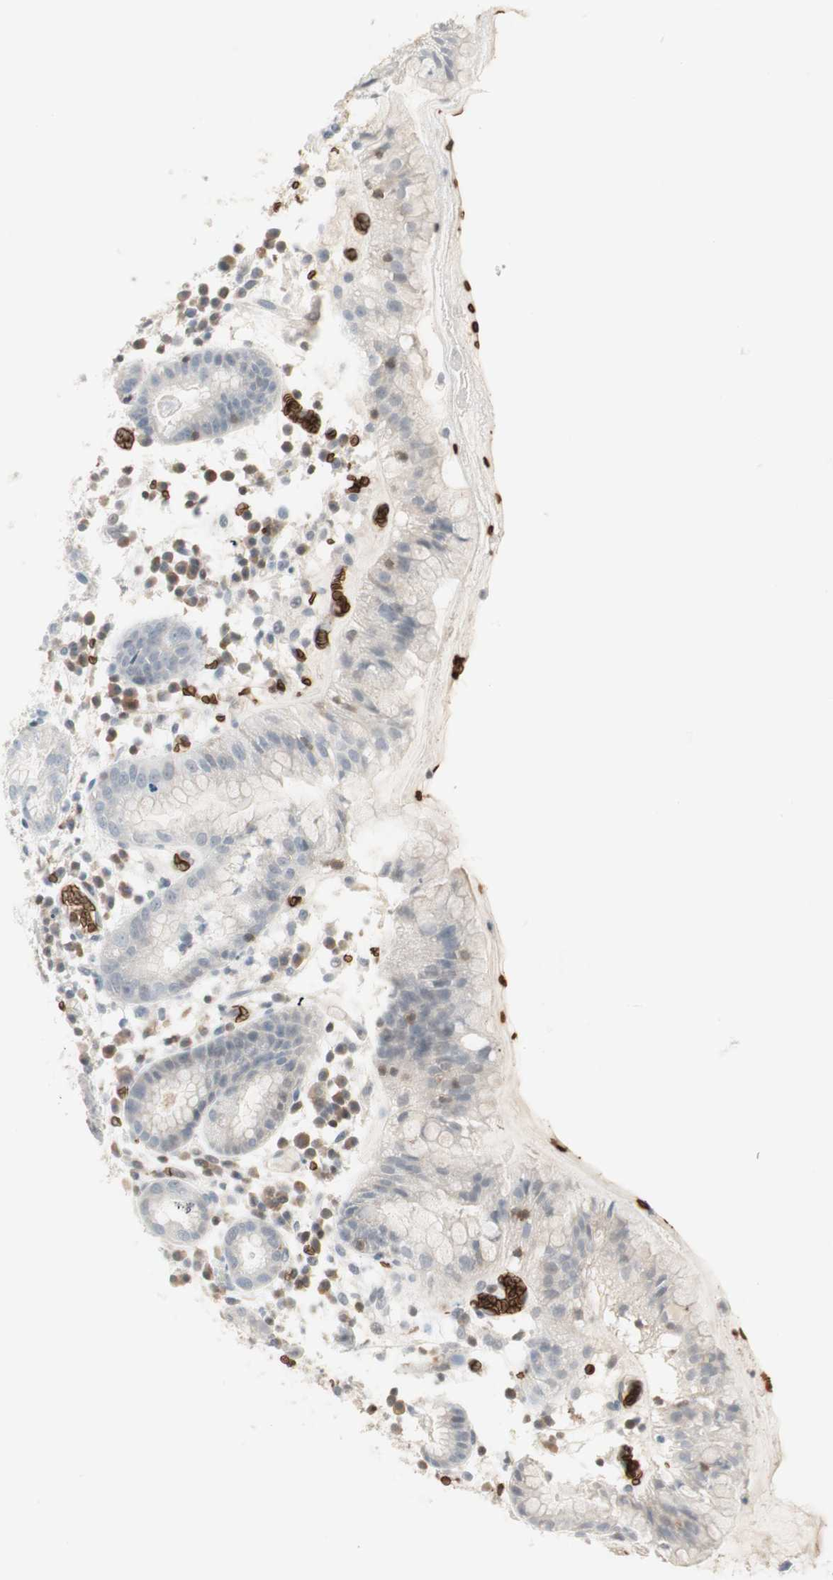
{"staining": {"intensity": "negative", "quantity": "none", "location": "none"}, "tissue": "stomach", "cell_type": "Glandular cells", "image_type": "normal", "snomed": [{"axis": "morphology", "description": "Normal tissue, NOS"}, {"axis": "topography", "description": "Stomach"}, {"axis": "topography", "description": "Stomach, lower"}], "caption": "Glandular cells are negative for protein expression in benign human stomach. The staining was performed using DAB (3,3'-diaminobenzidine) to visualize the protein expression in brown, while the nuclei were stained in blue with hematoxylin (Magnification: 20x).", "gene": "MAP4K1", "patient": {"sex": "female", "age": 75}}